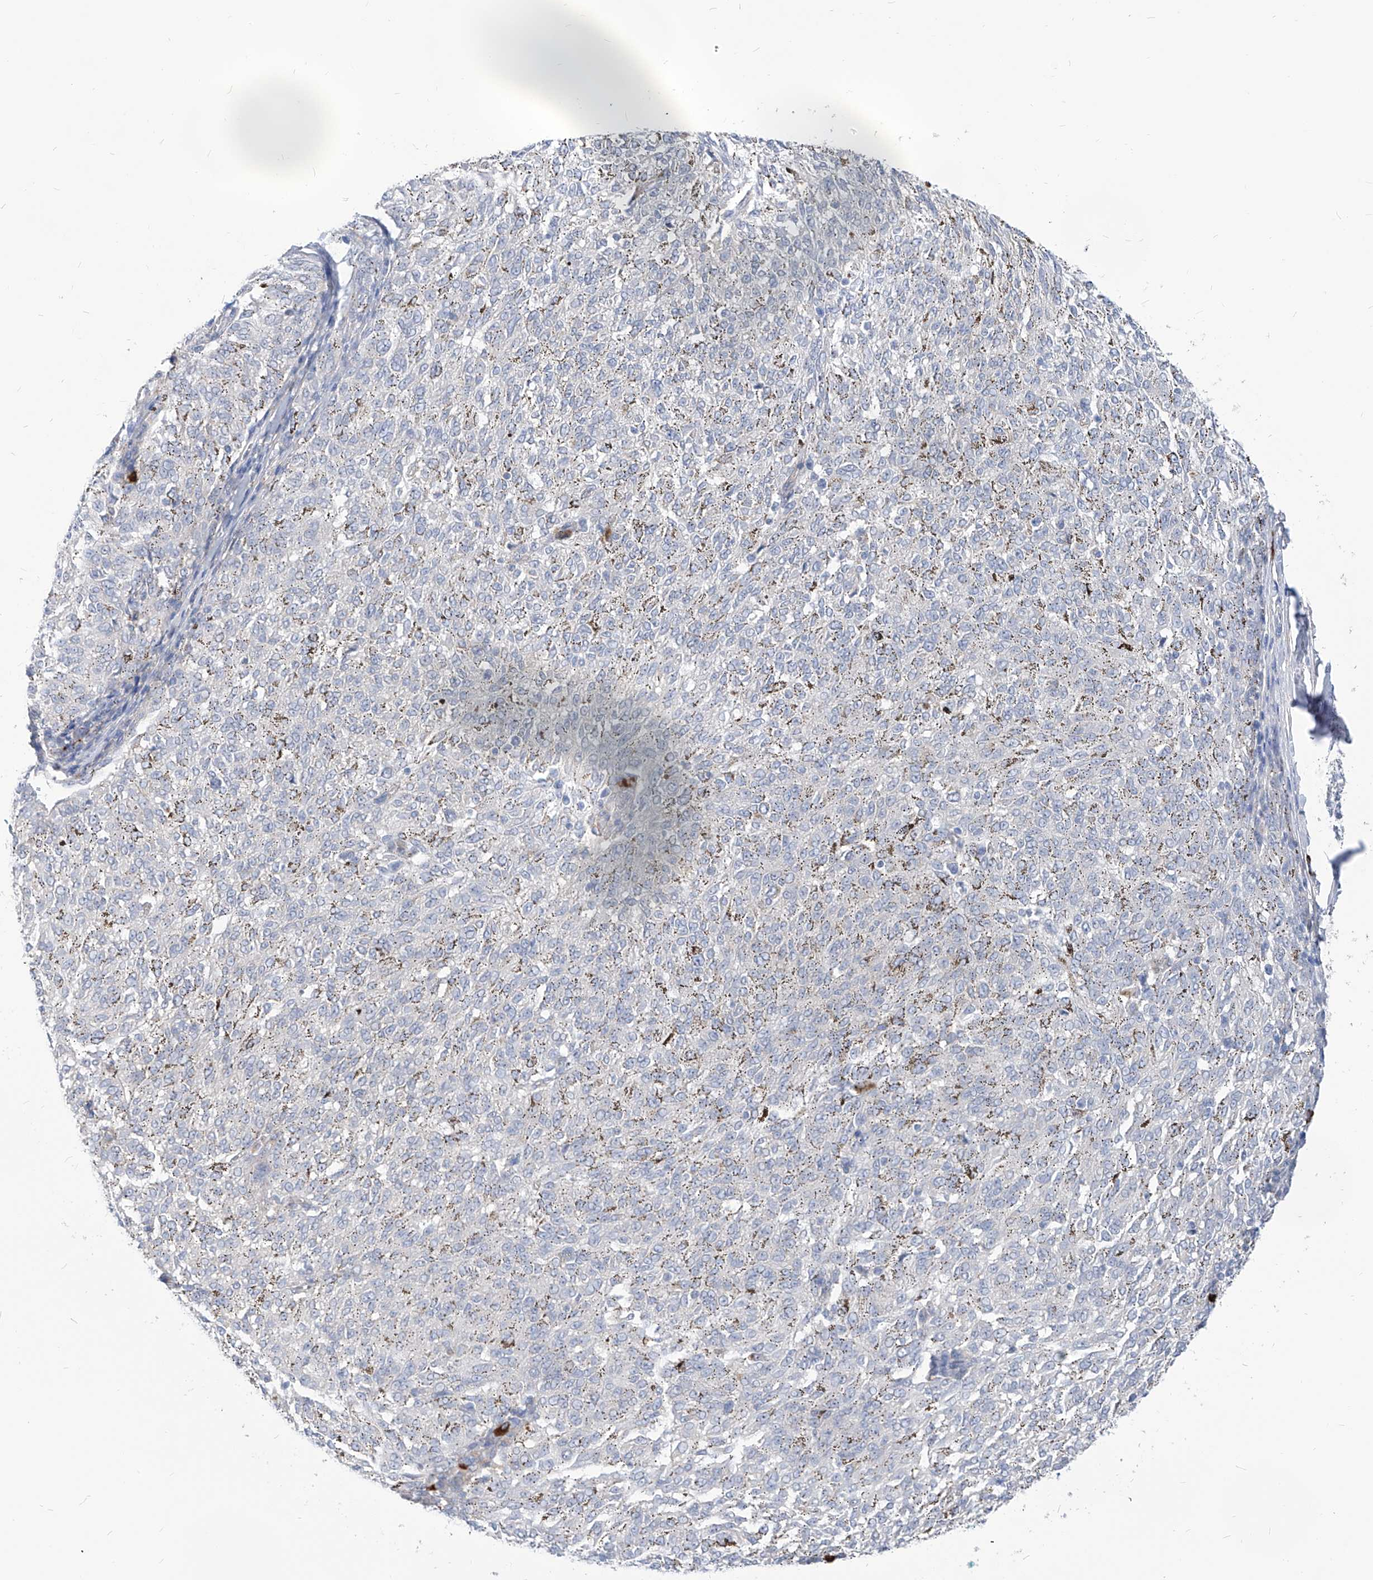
{"staining": {"intensity": "negative", "quantity": "none", "location": "none"}, "tissue": "melanoma", "cell_type": "Tumor cells", "image_type": "cancer", "snomed": [{"axis": "morphology", "description": "Malignant melanoma, NOS"}, {"axis": "topography", "description": "Skin"}], "caption": "The micrograph shows no staining of tumor cells in malignant melanoma. (Immunohistochemistry (ihc), brightfield microscopy, high magnification).", "gene": "AKAP10", "patient": {"sex": "female", "age": 72}}